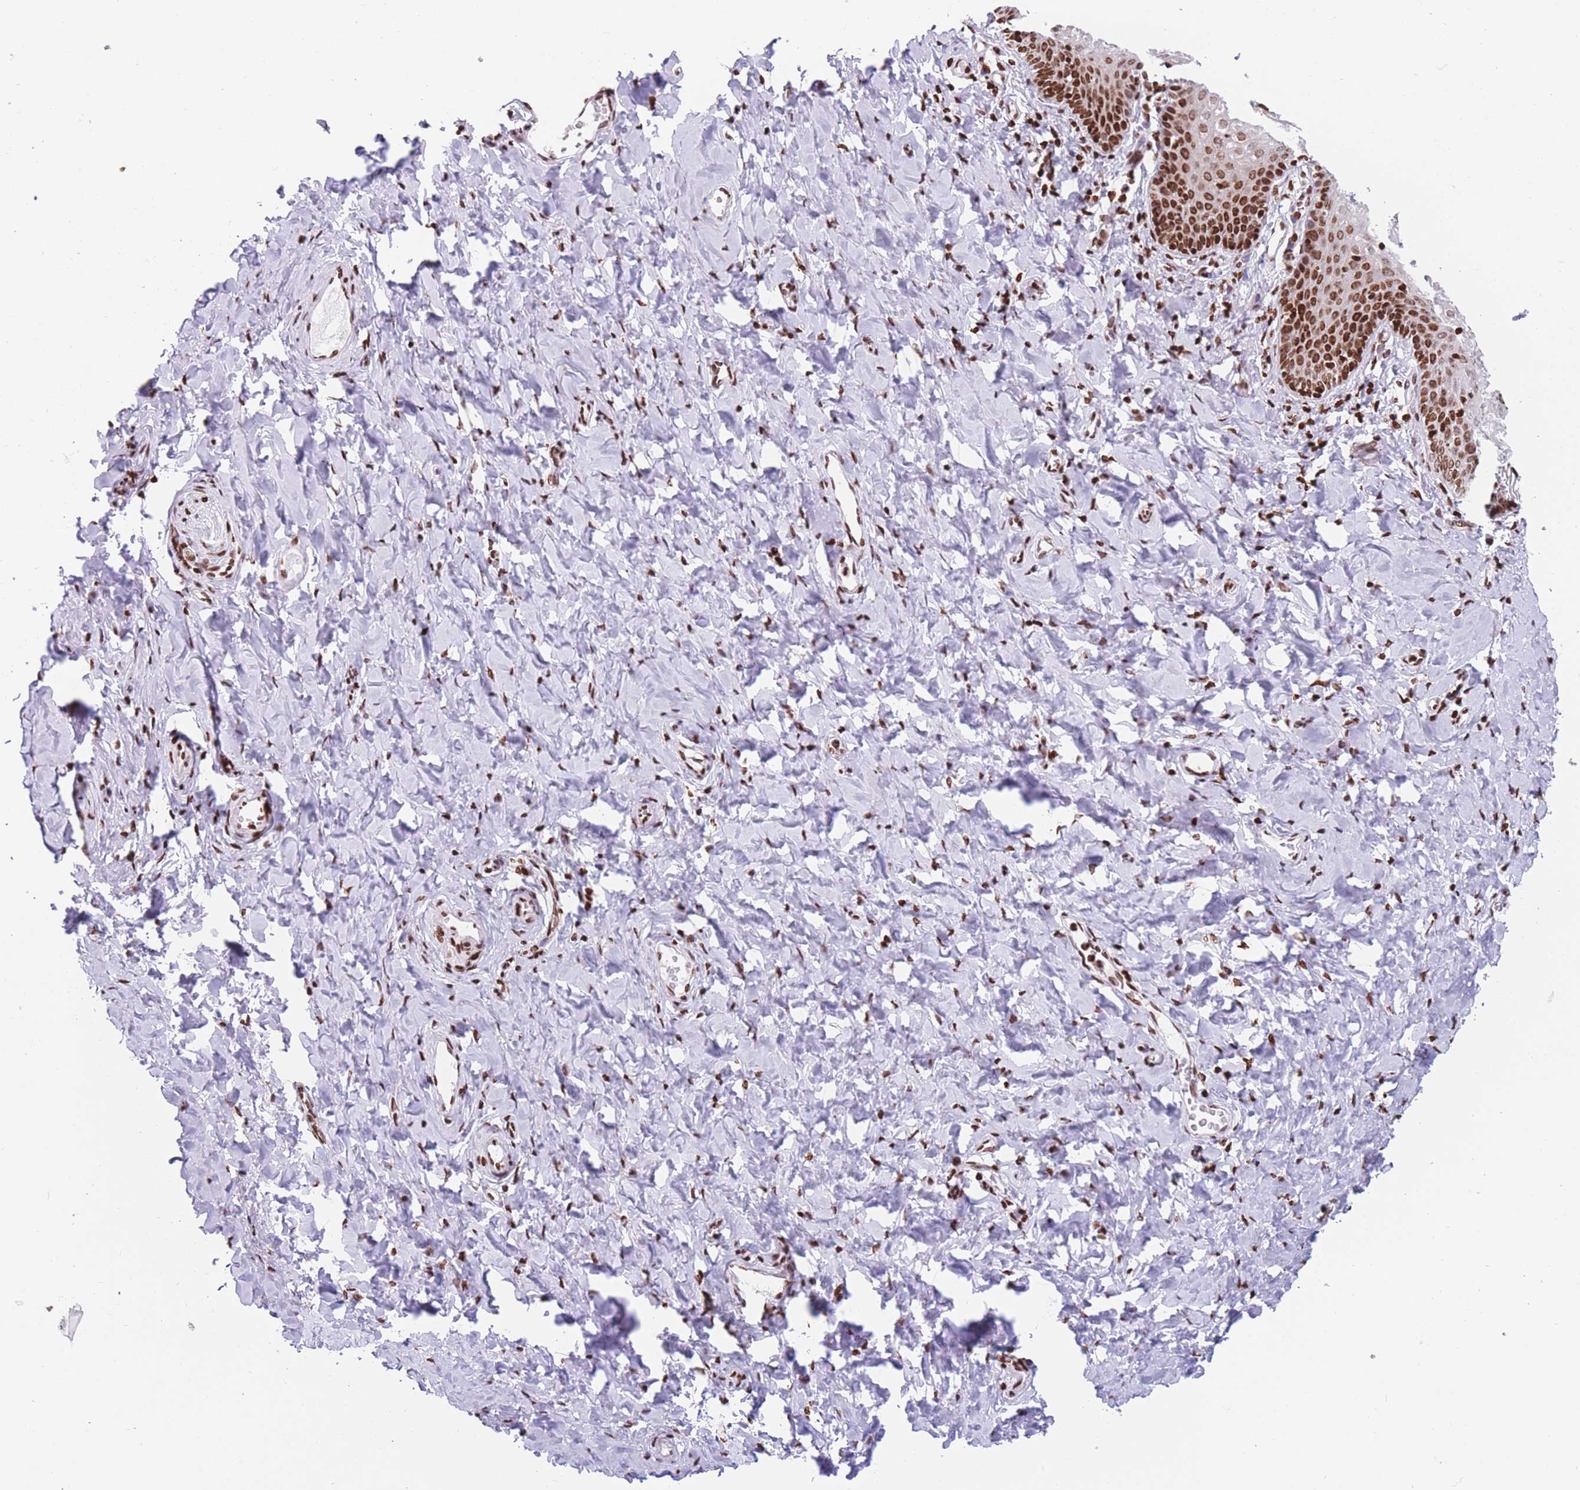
{"staining": {"intensity": "strong", "quantity": ">75%", "location": "nuclear"}, "tissue": "vagina", "cell_type": "Squamous epithelial cells", "image_type": "normal", "snomed": [{"axis": "morphology", "description": "Normal tissue, NOS"}, {"axis": "topography", "description": "Vagina"}], "caption": "Vagina was stained to show a protein in brown. There is high levels of strong nuclear staining in approximately >75% of squamous epithelial cells. The protein of interest is shown in brown color, while the nuclei are stained blue.", "gene": "AK9", "patient": {"sex": "female", "age": 60}}